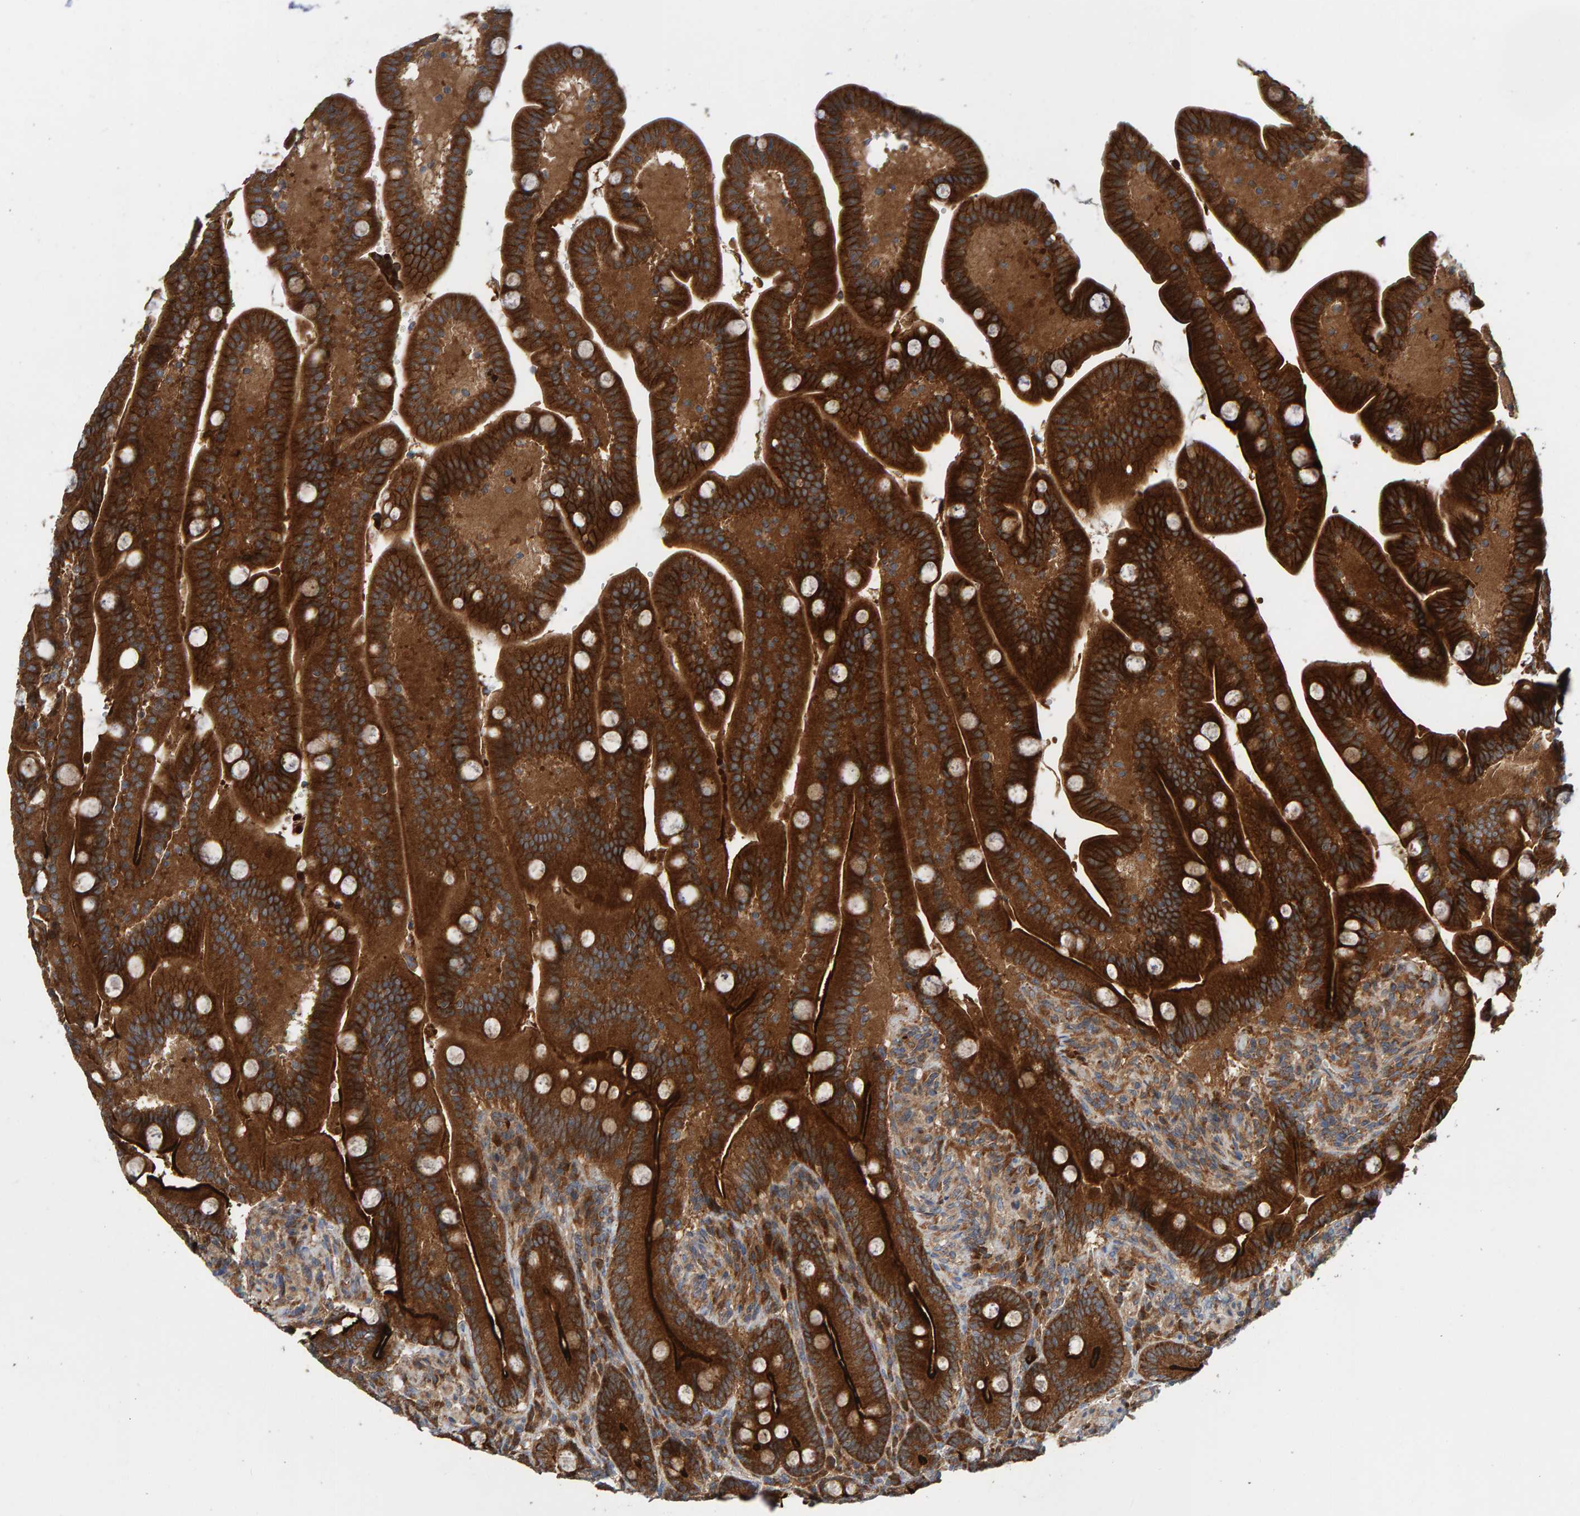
{"staining": {"intensity": "strong", "quantity": ">75%", "location": "cytoplasmic/membranous"}, "tissue": "duodenum", "cell_type": "Glandular cells", "image_type": "normal", "snomed": [{"axis": "morphology", "description": "Normal tissue, NOS"}, {"axis": "topography", "description": "Duodenum"}], "caption": "The histopathology image demonstrates immunohistochemical staining of normal duodenum. There is strong cytoplasmic/membranous positivity is seen in approximately >75% of glandular cells.", "gene": "KIAA0753", "patient": {"sex": "male", "age": 54}}